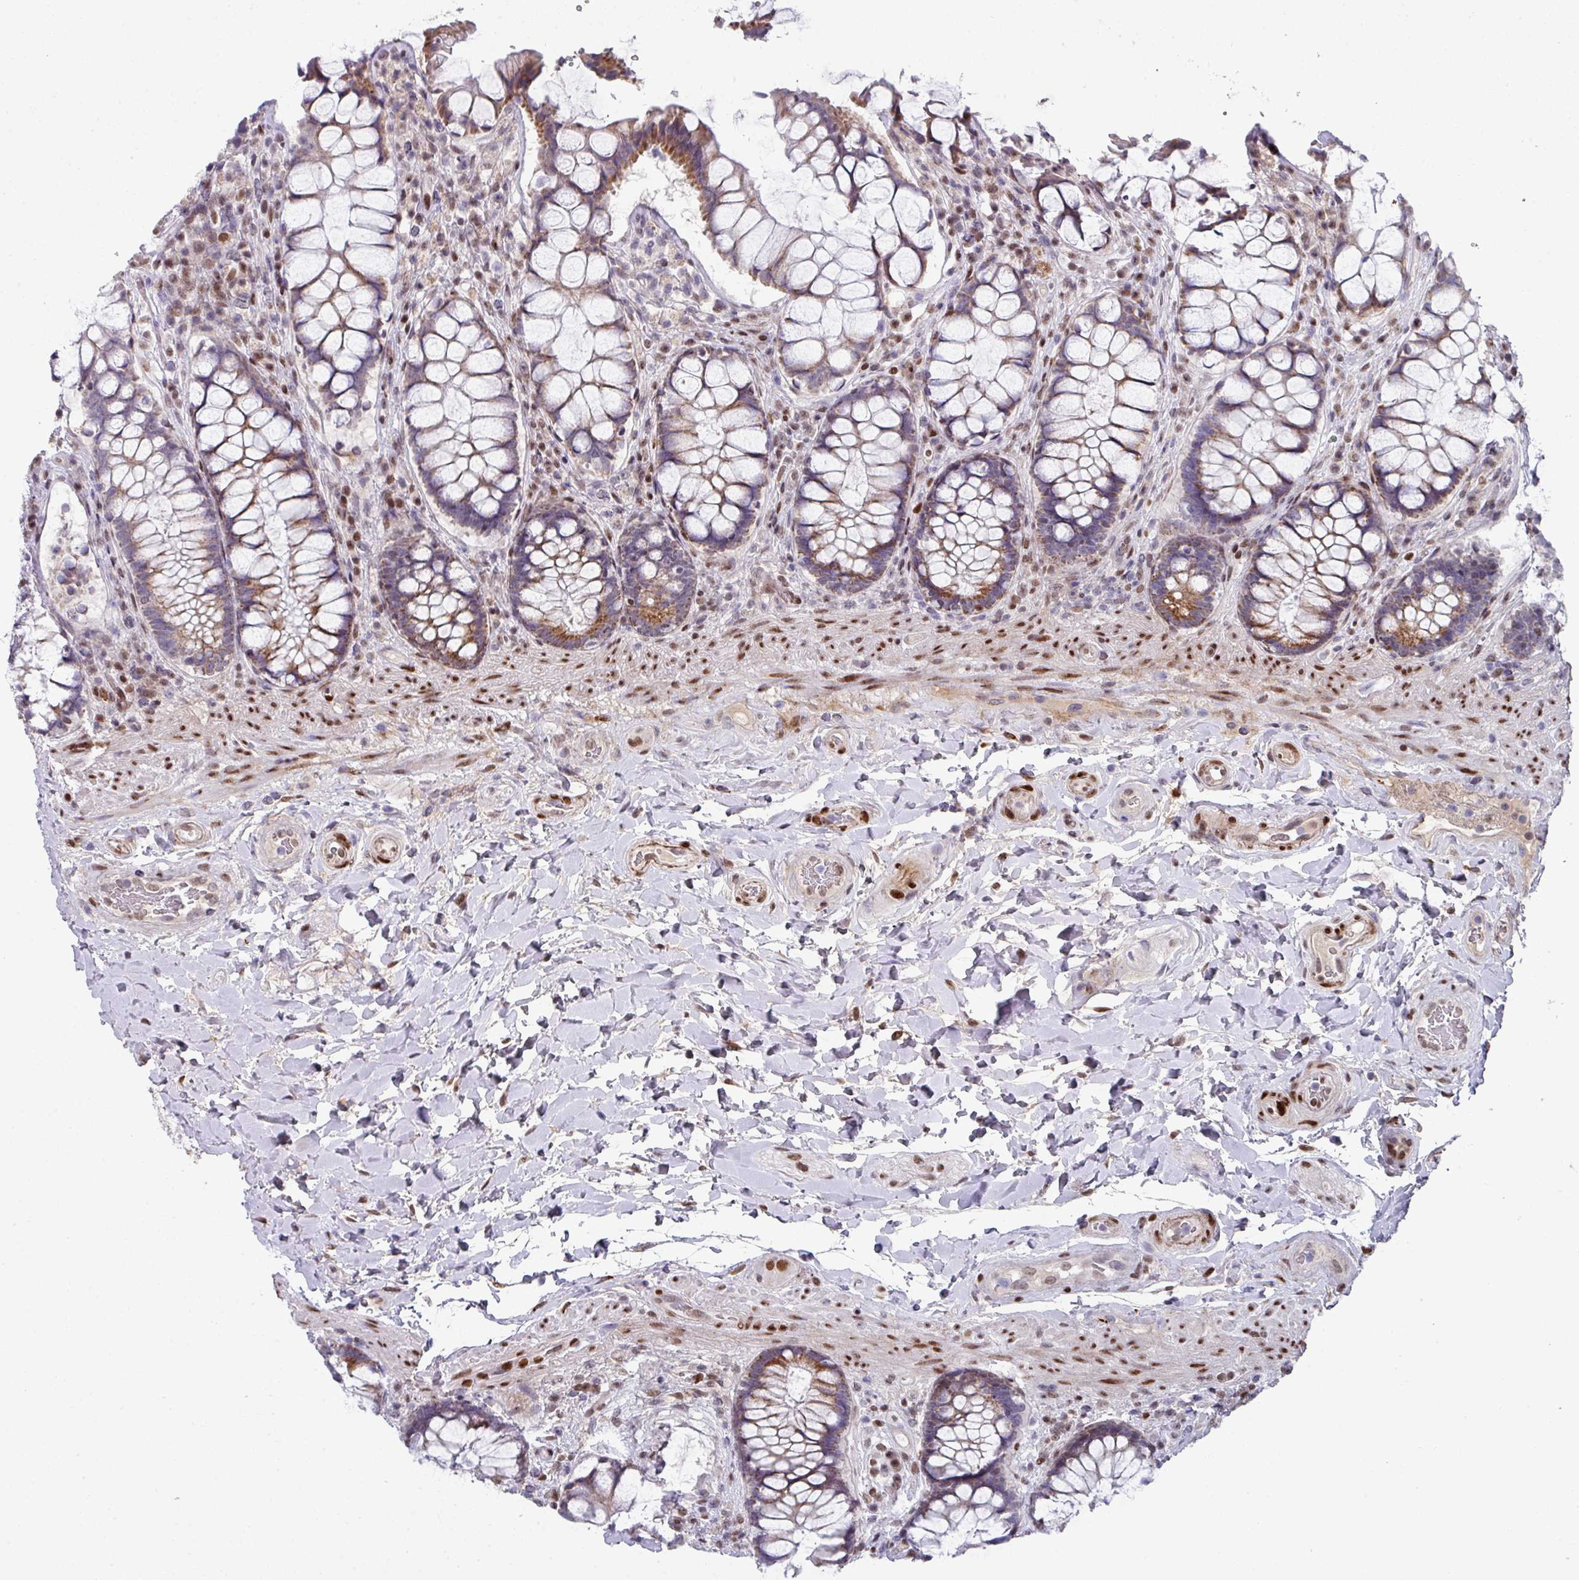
{"staining": {"intensity": "moderate", "quantity": ">75%", "location": "cytoplasmic/membranous"}, "tissue": "rectum", "cell_type": "Glandular cells", "image_type": "normal", "snomed": [{"axis": "morphology", "description": "Normal tissue, NOS"}, {"axis": "topography", "description": "Rectum"}], "caption": "Unremarkable rectum was stained to show a protein in brown. There is medium levels of moderate cytoplasmic/membranous positivity in about >75% of glandular cells.", "gene": "CBX7", "patient": {"sex": "female", "age": 58}}